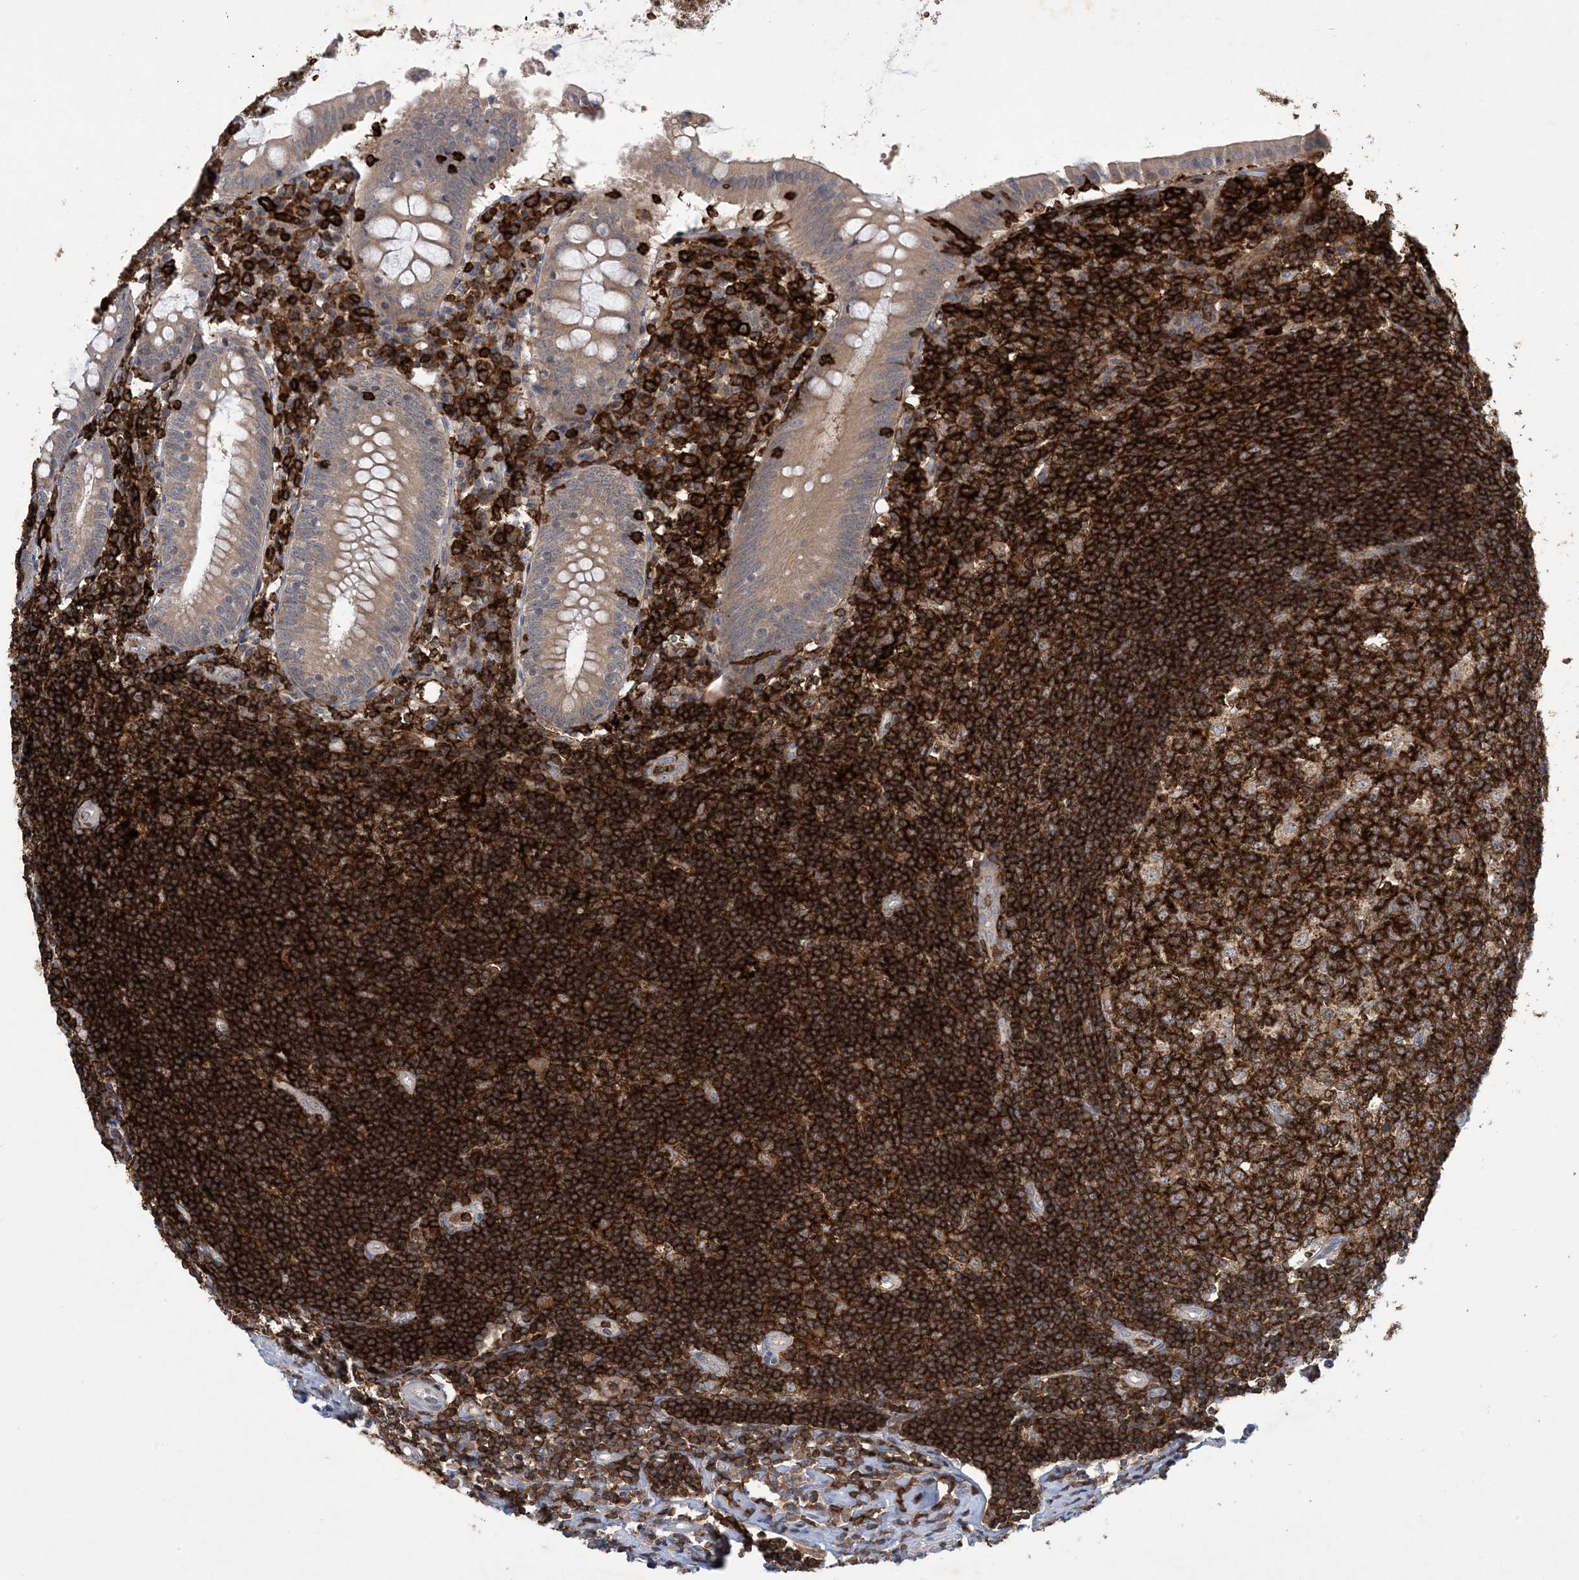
{"staining": {"intensity": "weak", "quantity": "25%-75%", "location": "cytoplasmic/membranous"}, "tissue": "appendix", "cell_type": "Glandular cells", "image_type": "normal", "snomed": [{"axis": "morphology", "description": "Normal tissue, NOS"}, {"axis": "topography", "description": "Appendix"}], "caption": "Immunohistochemical staining of unremarkable appendix exhibits 25%-75% levels of weak cytoplasmic/membranous protein expression in approximately 25%-75% of glandular cells.", "gene": "AK9", "patient": {"sex": "female", "age": 54}}